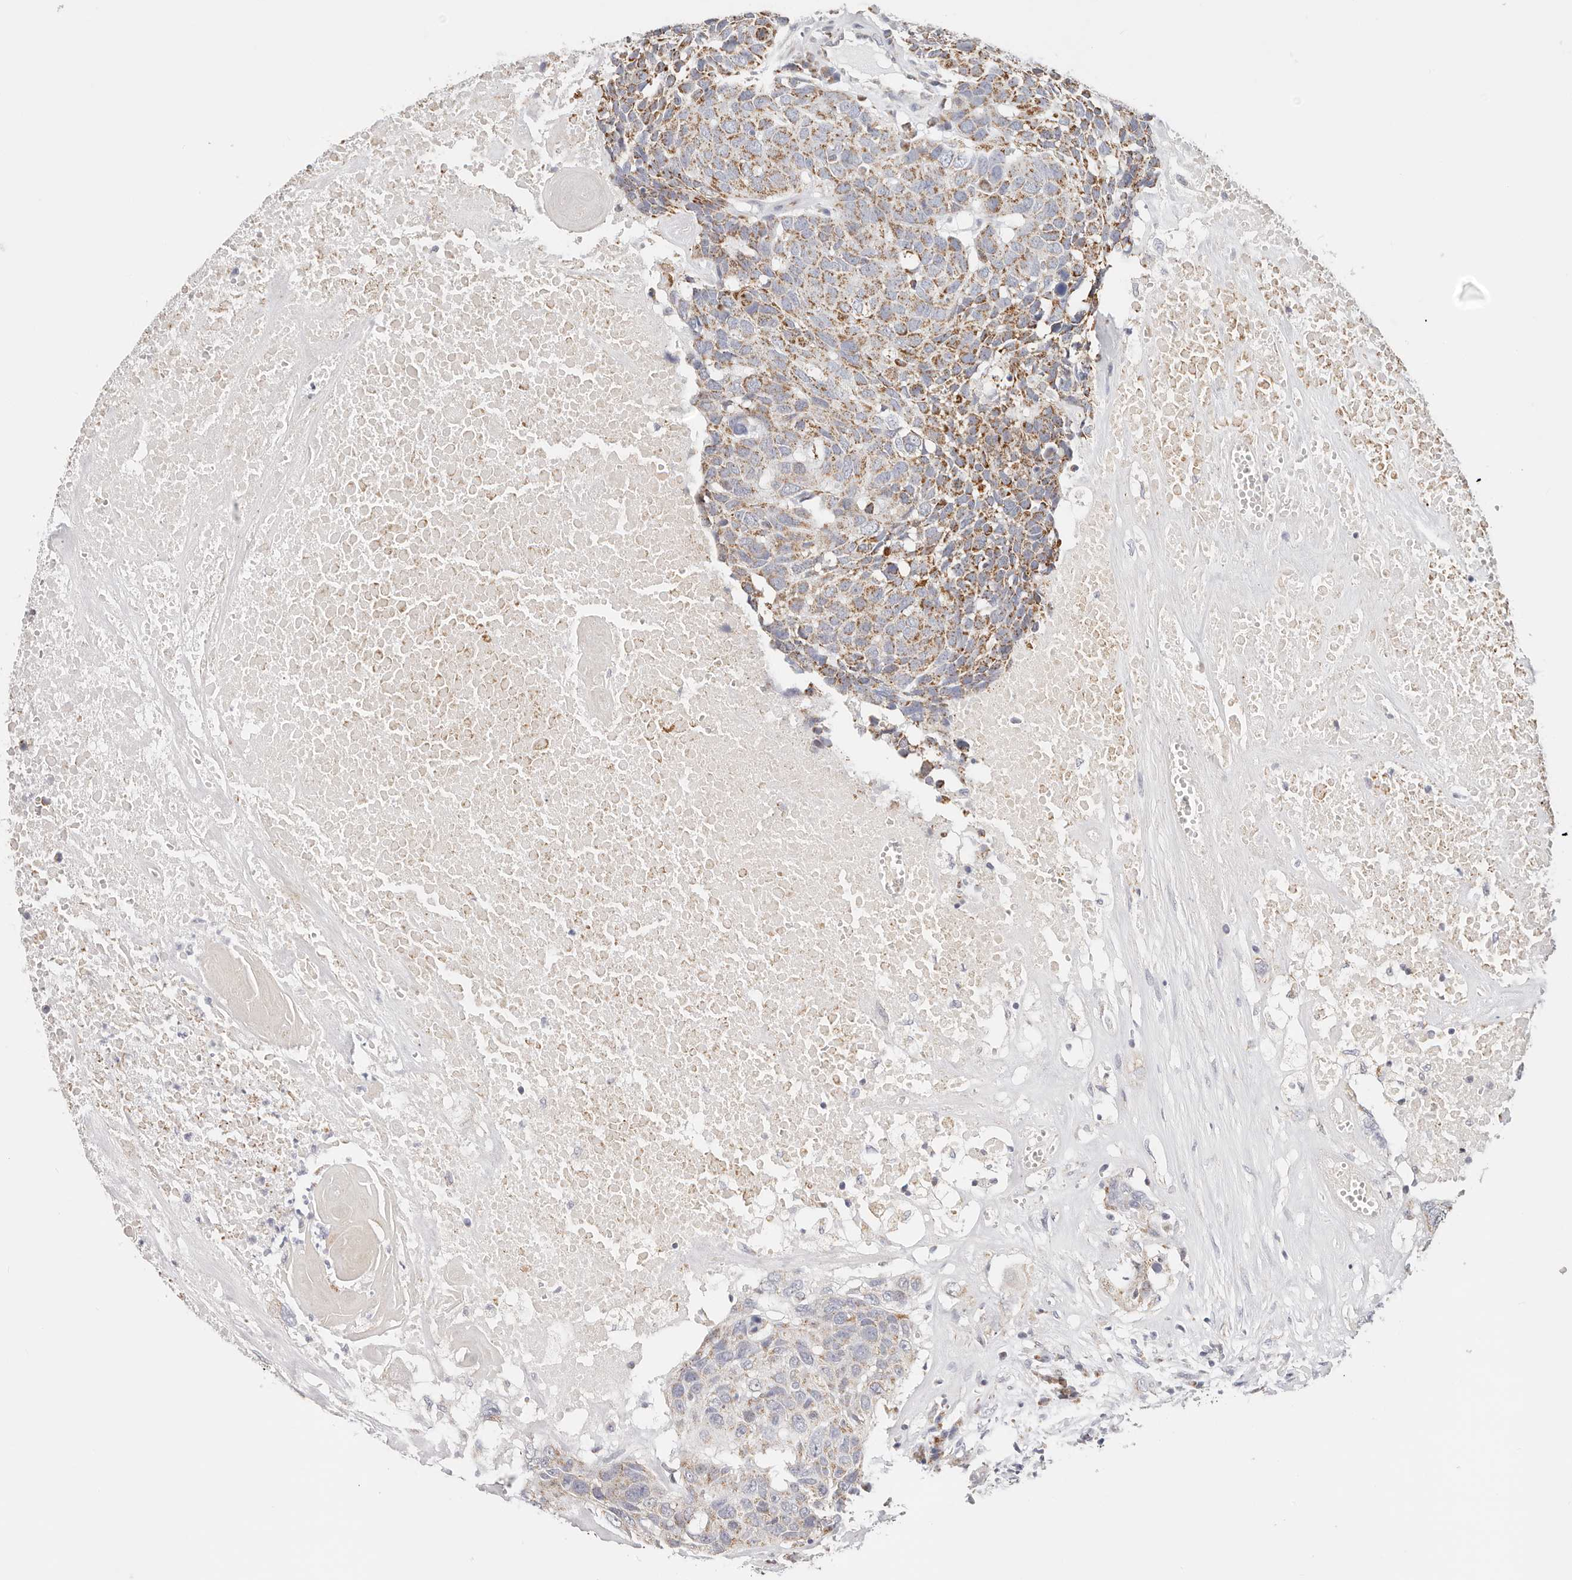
{"staining": {"intensity": "moderate", "quantity": ">75%", "location": "cytoplasmic/membranous"}, "tissue": "head and neck cancer", "cell_type": "Tumor cells", "image_type": "cancer", "snomed": [{"axis": "morphology", "description": "Squamous cell carcinoma, NOS"}, {"axis": "topography", "description": "Head-Neck"}], "caption": "Protein analysis of squamous cell carcinoma (head and neck) tissue shows moderate cytoplasmic/membranous expression in approximately >75% of tumor cells.", "gene": "AFDN", "patient": {"sex": "male", "age": 66}}